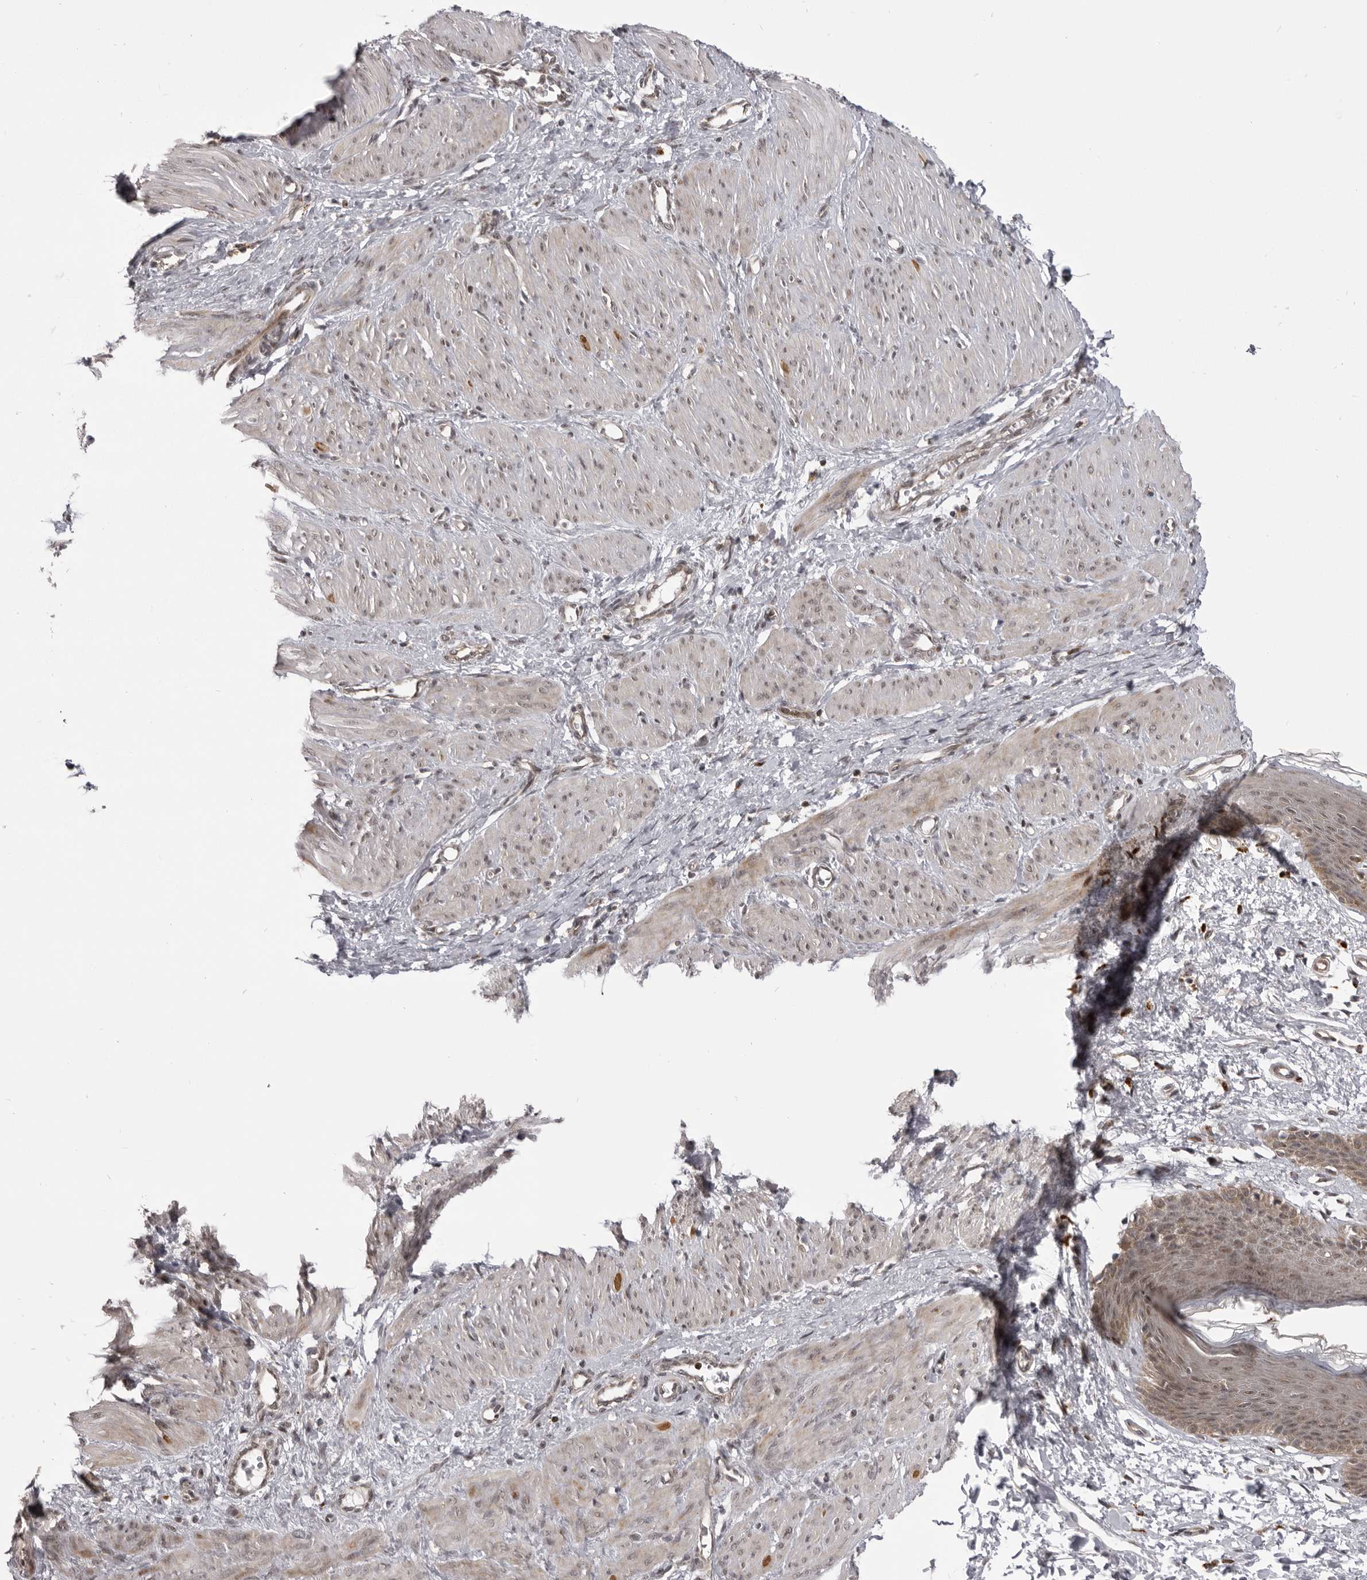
{"staining": {"intensity": "moderate", "quantity": "25%-75%", "location": "cytoplasmic/membranous,nuclear"}, "tissue": "smooth muscle", "cell_type": "Smooth muscle cells", "image_type": "normal", "snomed": [{"axis": "morphology", "description": "Normal tissue, NOS"}, {"axis": "topography", "description": "Endometrium"}], "caption": "IHC micrograph of normal smooth muscle stained for a protein (brown), which shows medium levels of moderate cytoplasmic/membranous,nuclear positivity in about 25%-75% of smooth muscle cells.", "gene": "C1orf109", "patient": {"sex": "female", "age": 33}}